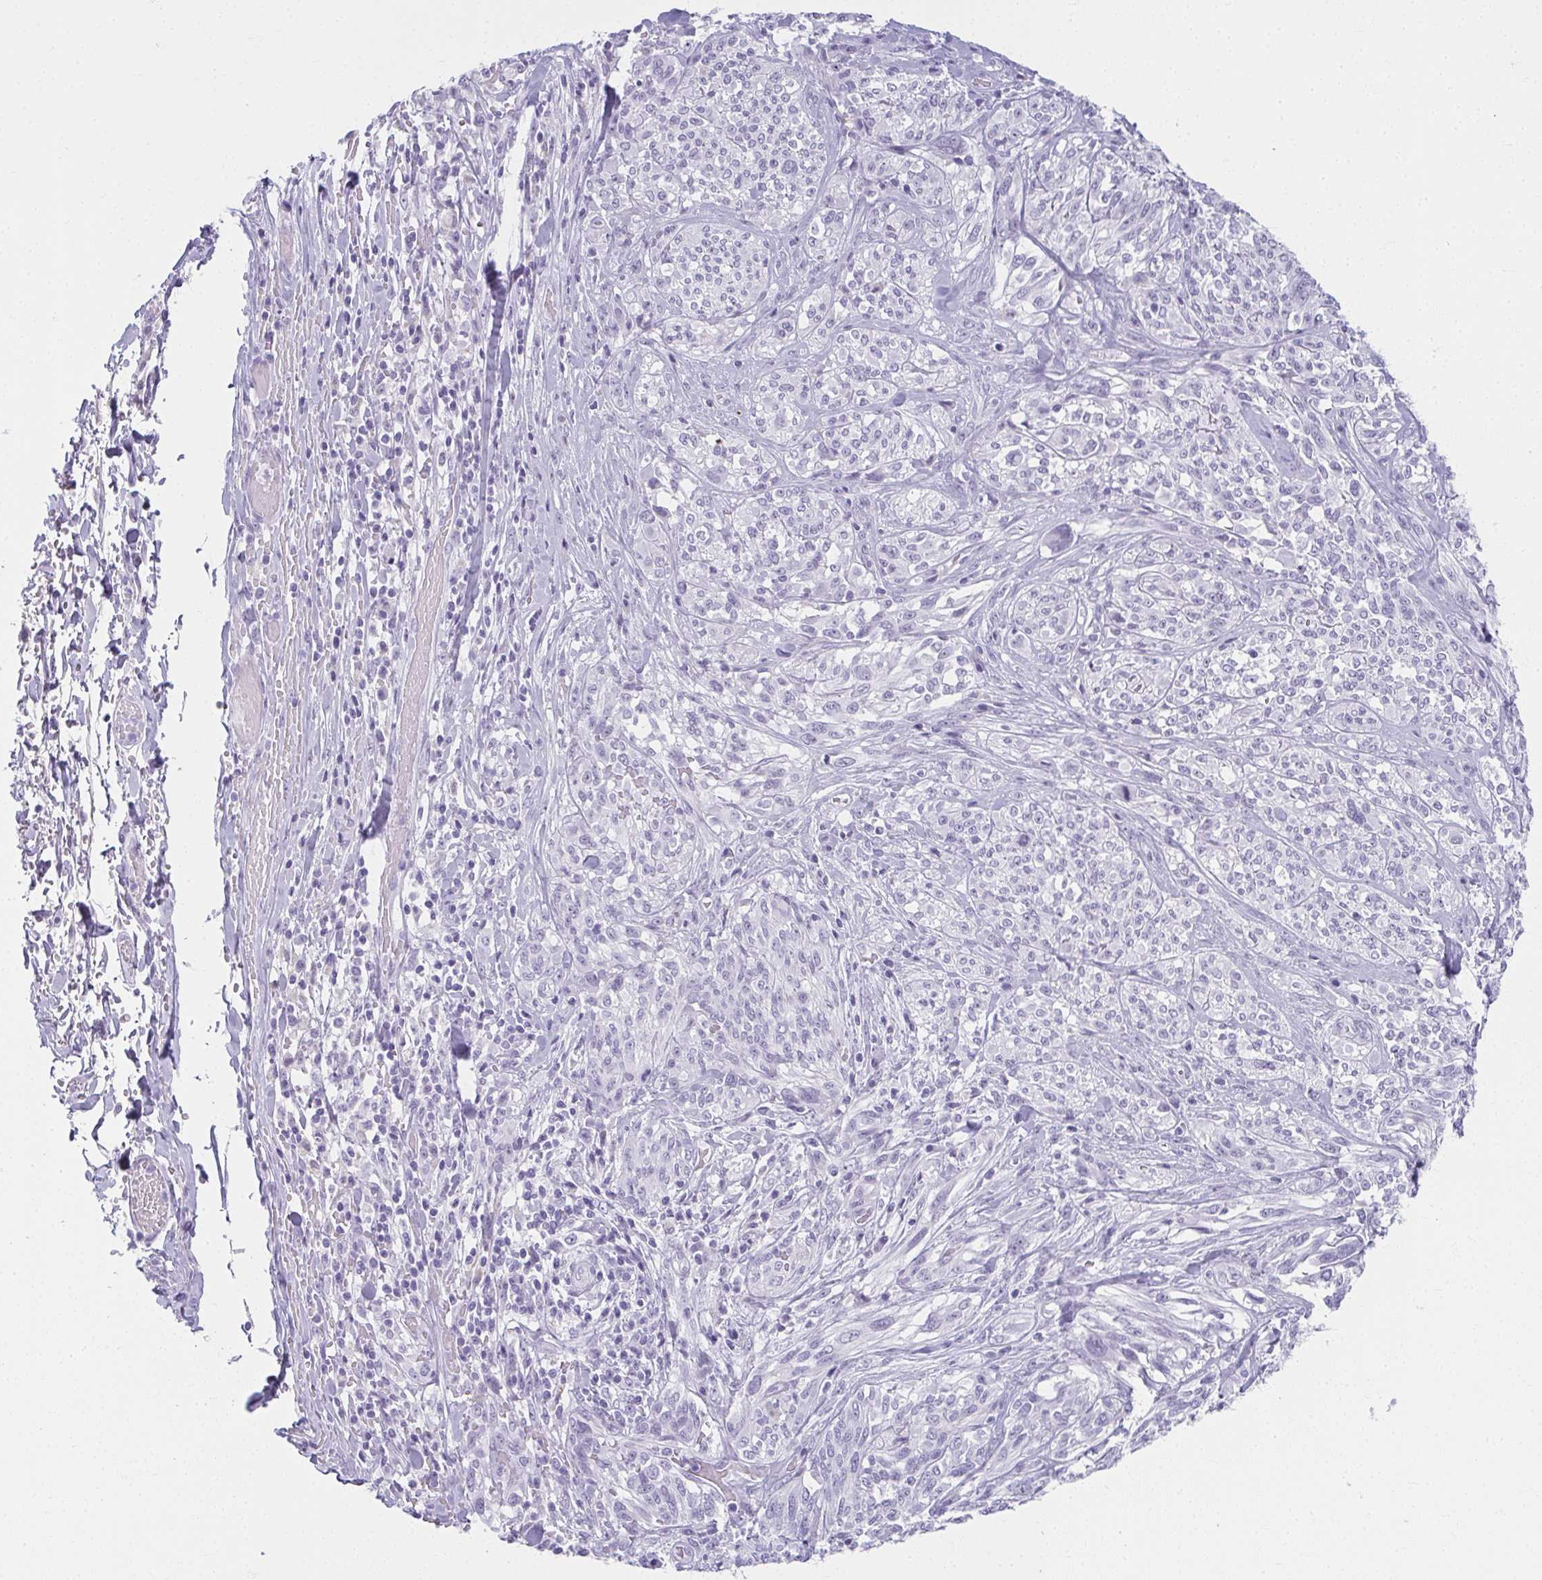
{"staining": {"intensity": "negative", "quantity": "none", "location": "none"}, "tissue": "melanoma", "cell_type": "Tumor cells", "image_type": "cancer", "snomed": [{"axis": "morphology", "description": "Malignant melanoma, NOS"}, {"axis": "topography", "description": "Skin"}], "caption": "The IHC micrograph has no significant expression in tumor cells of melanoma tissue.", "gene": "MOBP", "patient": {"sex": "female", "age": 91}}